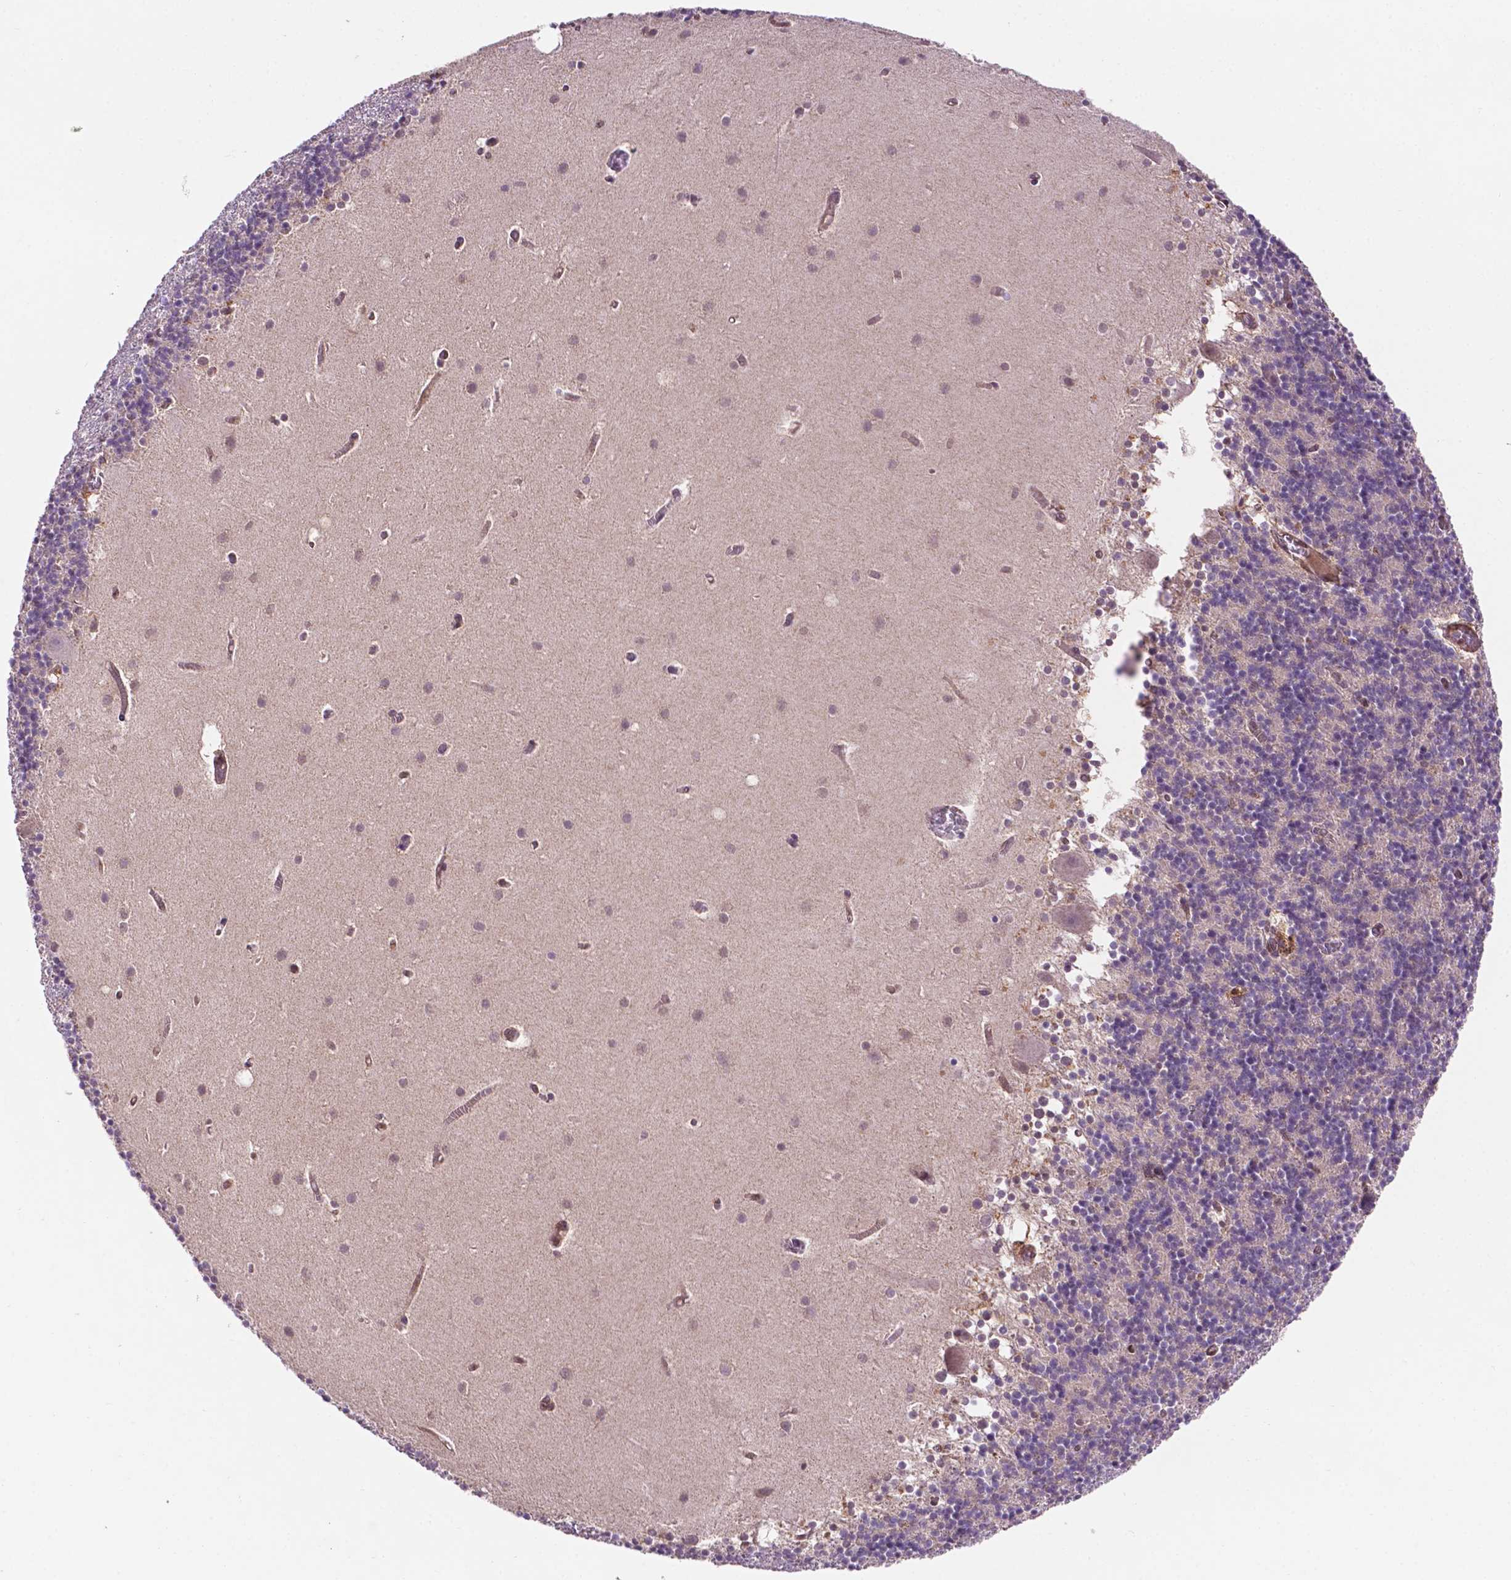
{"staining": {"intensity": "negative", "quantity": "none", "location": "none"}, "tissue": "cerebellum", "cell_type": "Cells in granular layer", "image_type": "normal", "snomed": [{"axis": "morphology", "description": "Normal tissue, NOS"}, {"axis": "topography", "description": "Cerebellum"}], "caption": "Immunohistochemistry photomicrograph of normal human cerebellum stained for a protein (brown), which demonstrates no staining in cells in granular layer.", "gene": "UBE2L6", "patient": {"sex": "male", "age": 70}}